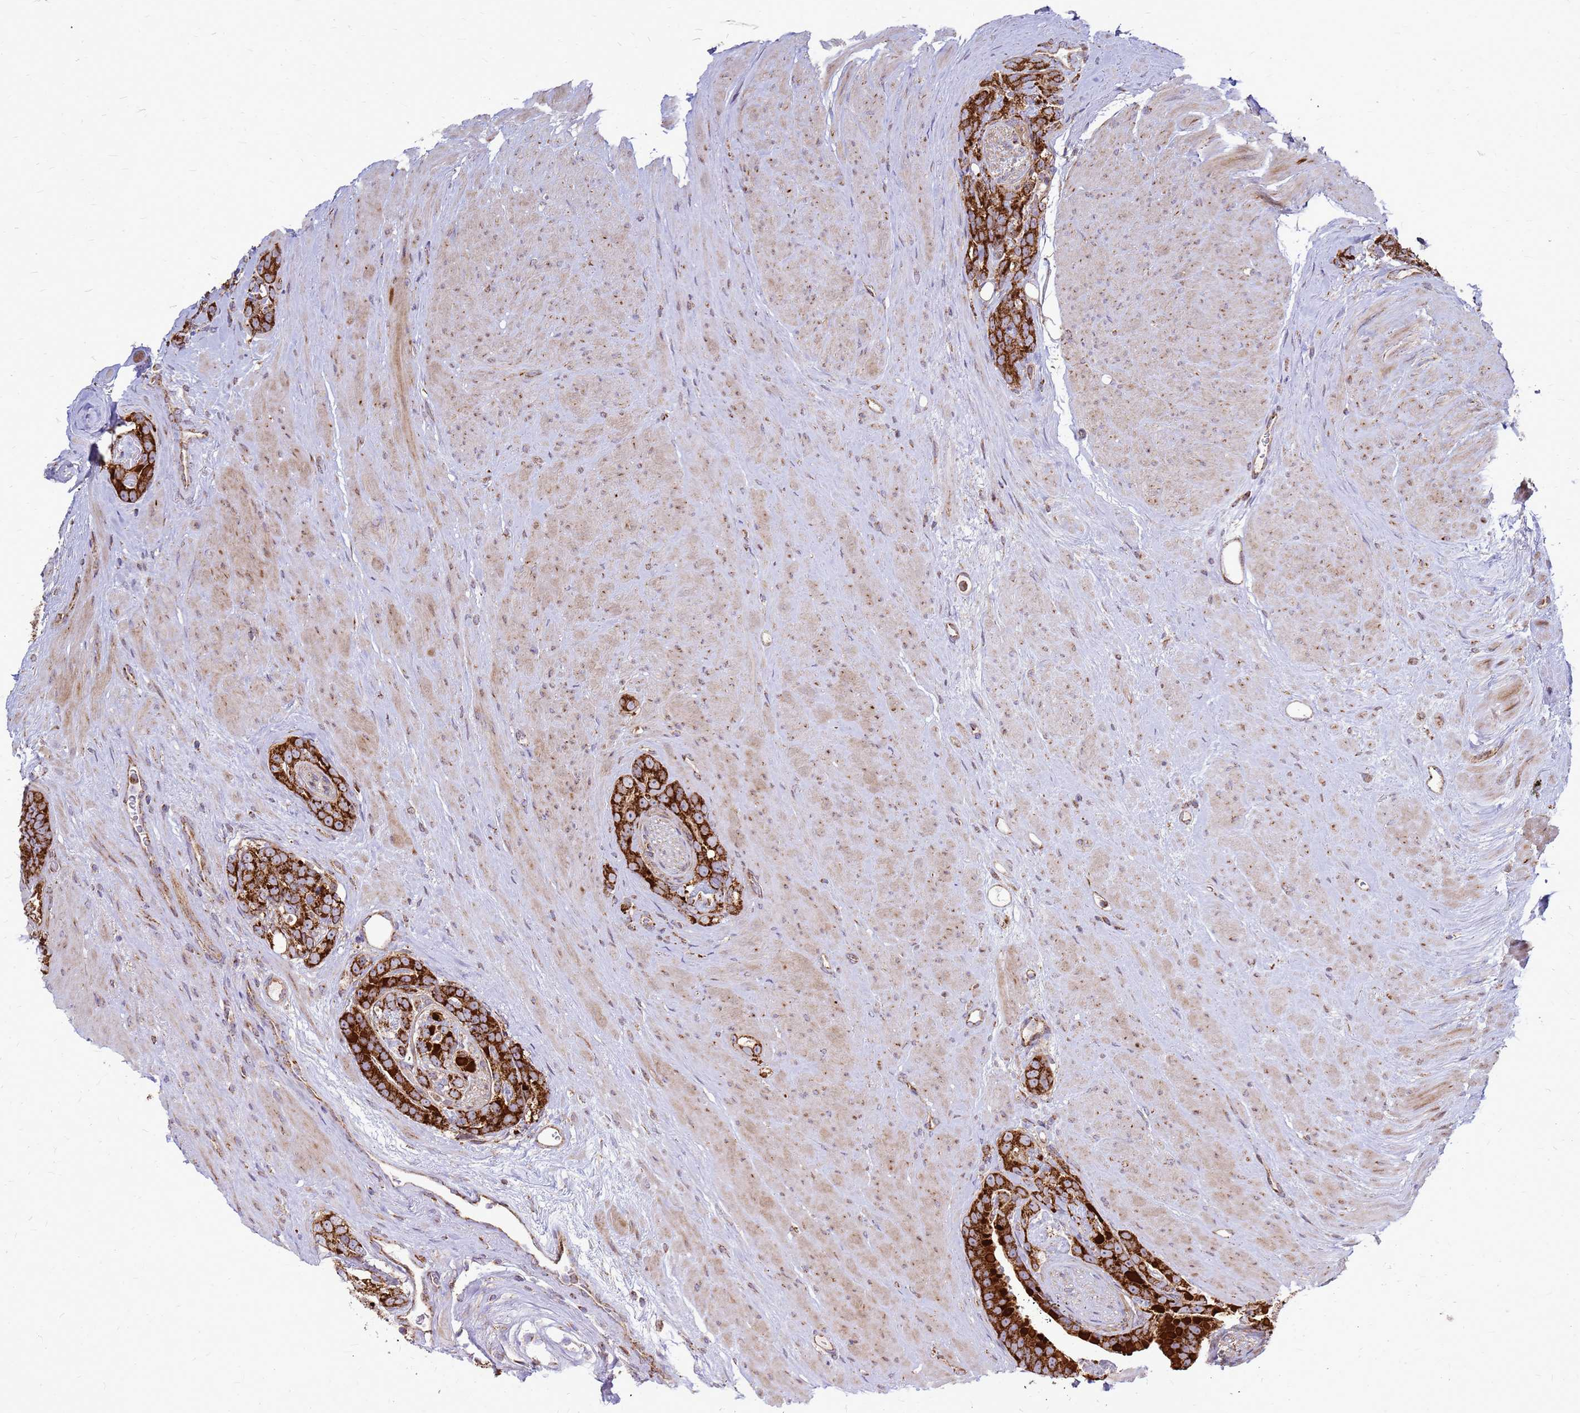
{"staining": {"intensity": "strong", "quantity": ">75%", "location": "cytoplasmic/membranous"}, "tissue": "prostate cancer", "cell_type": "Tumor cells", "image_type": "cancer", "snomed": [{"axis": "morphology", "description": "Adenocarcinoma, High grade"}, {"axis": "topography", "description": "Prostate"}], "caption": "Adenocarcinoma (high-grade) (prostate) was stained to show a protein in brown. There is high levels of strong cytoplasmic/membranous staining in approximately >75% of tumor cells.", "gene": "FSTL4", "patient": {"sex": "male", "age": 74}}